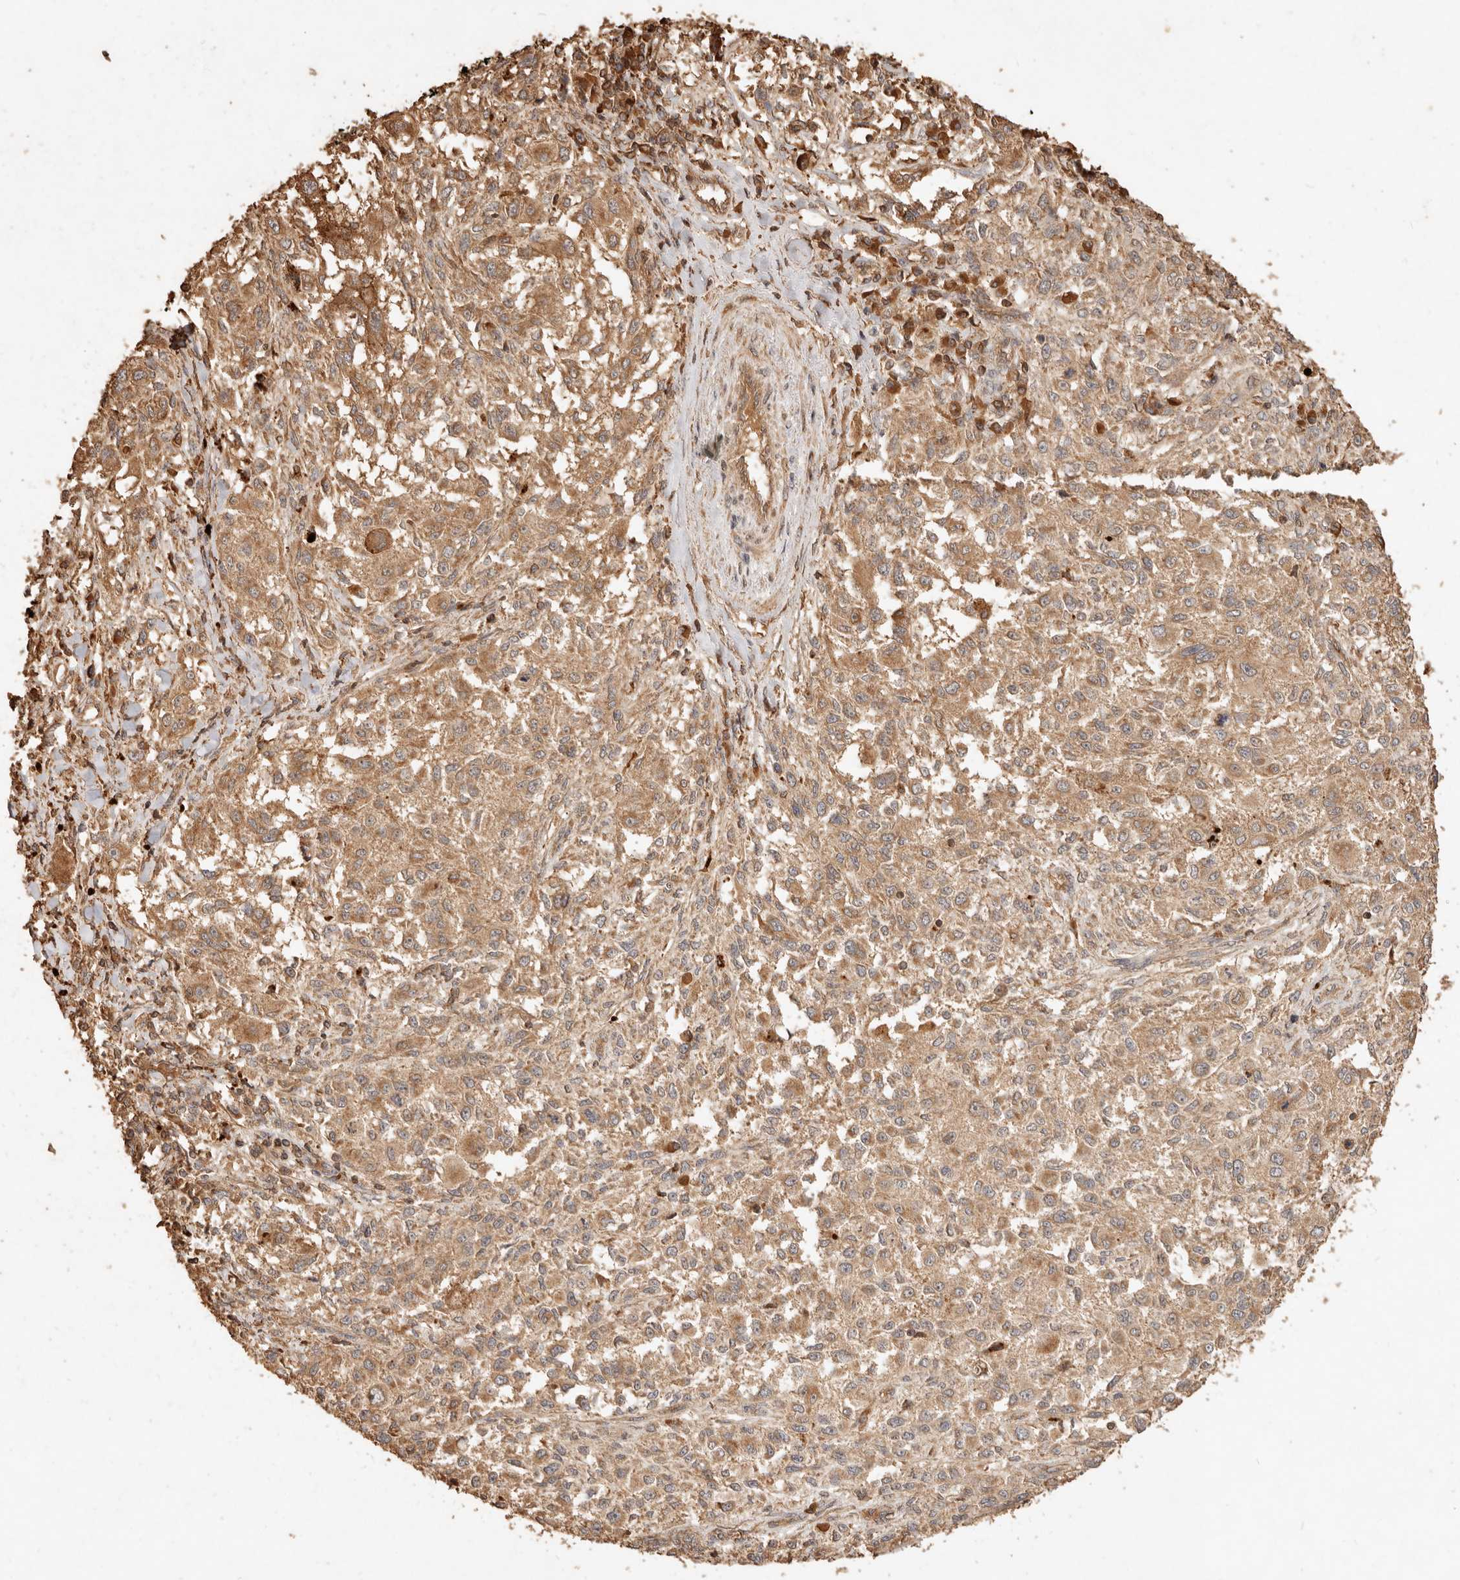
{"staining": {"intensity": "moderate", "quantity": ">75%", "location": "cytoplasmic/membranous"}, "tissue": "melanoma", "cell_type": "Tumor cells", "image_type": "cancer", "snomed": [{"axis": "morphology", "description": "Necrosis, NOS"}, {"axis": "morphology", "description": "Malignant melanoma, NOS"}, {"axis": "topography", "description": "Skin"}], "caption": "This is a histology image of IHC staining of malignant melanoma, which shows moderate positivity in the cytoplasmic/membranous of tumor cells.", "gene": "FAM180B", "patient": {"sex": "female", "age": 87}}